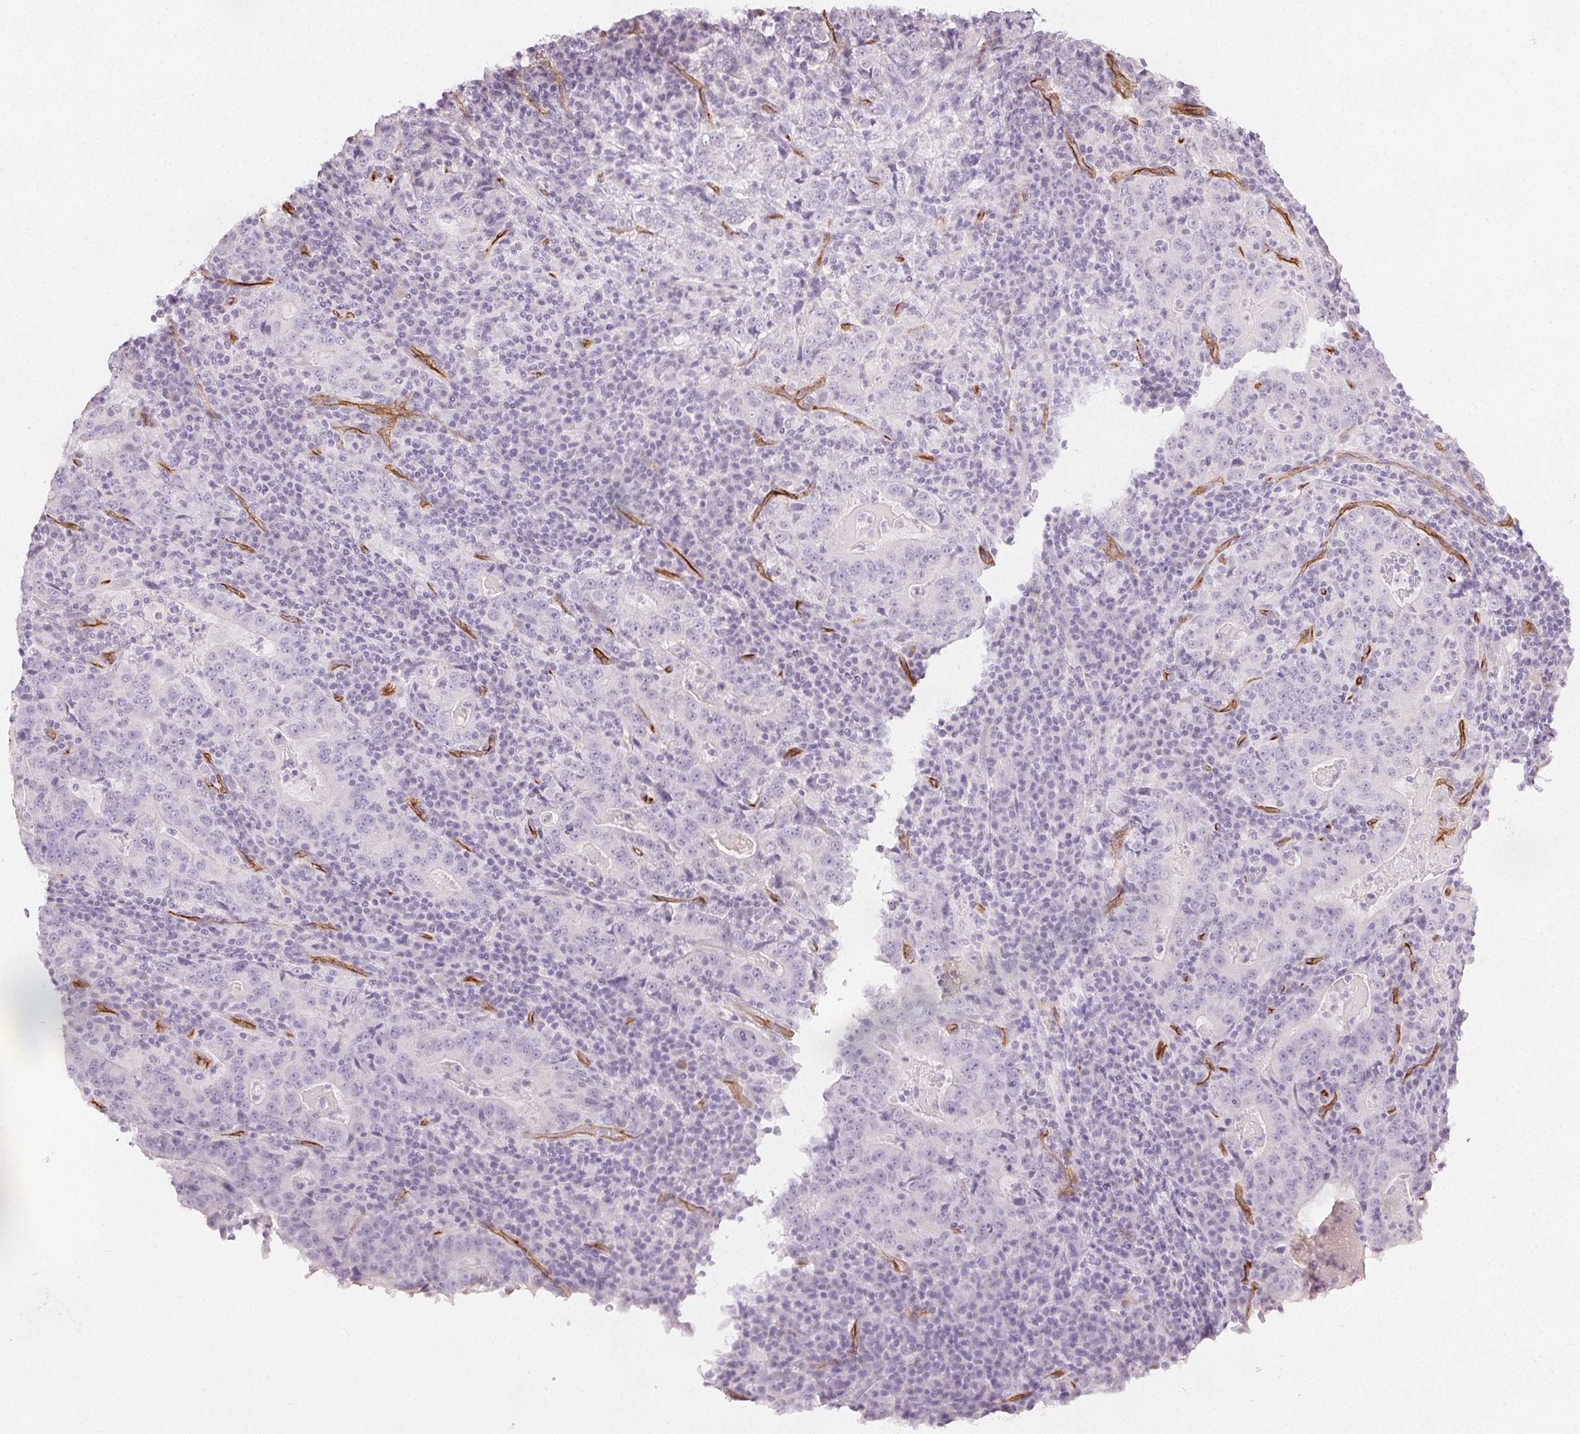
{"staining": {"intensity": "negative", "quantity": "none", "location": "none"}, "tissue": "stomach cancer", "cell_type": "Tumor cells", "image_type": "cancer", "snomed": [{"axis": "morphology", "description": "Normal tissue, NOS"}, {"axis": "morphology", "description": "Adenocarcinoma, NOS"}, {"axis": "topography", "description": "Stomach, upper"}, {"axis": "topography", "description": "Stomach"}], "caption": "Immunohistochemistry (IHC) photomicrograph of neoplastic tissue: stomach cancer stained with DAB shows no significant protein staining in tumor cells.", "gene": "PODXL", "patient": {"sex": "male", "age": 59}}